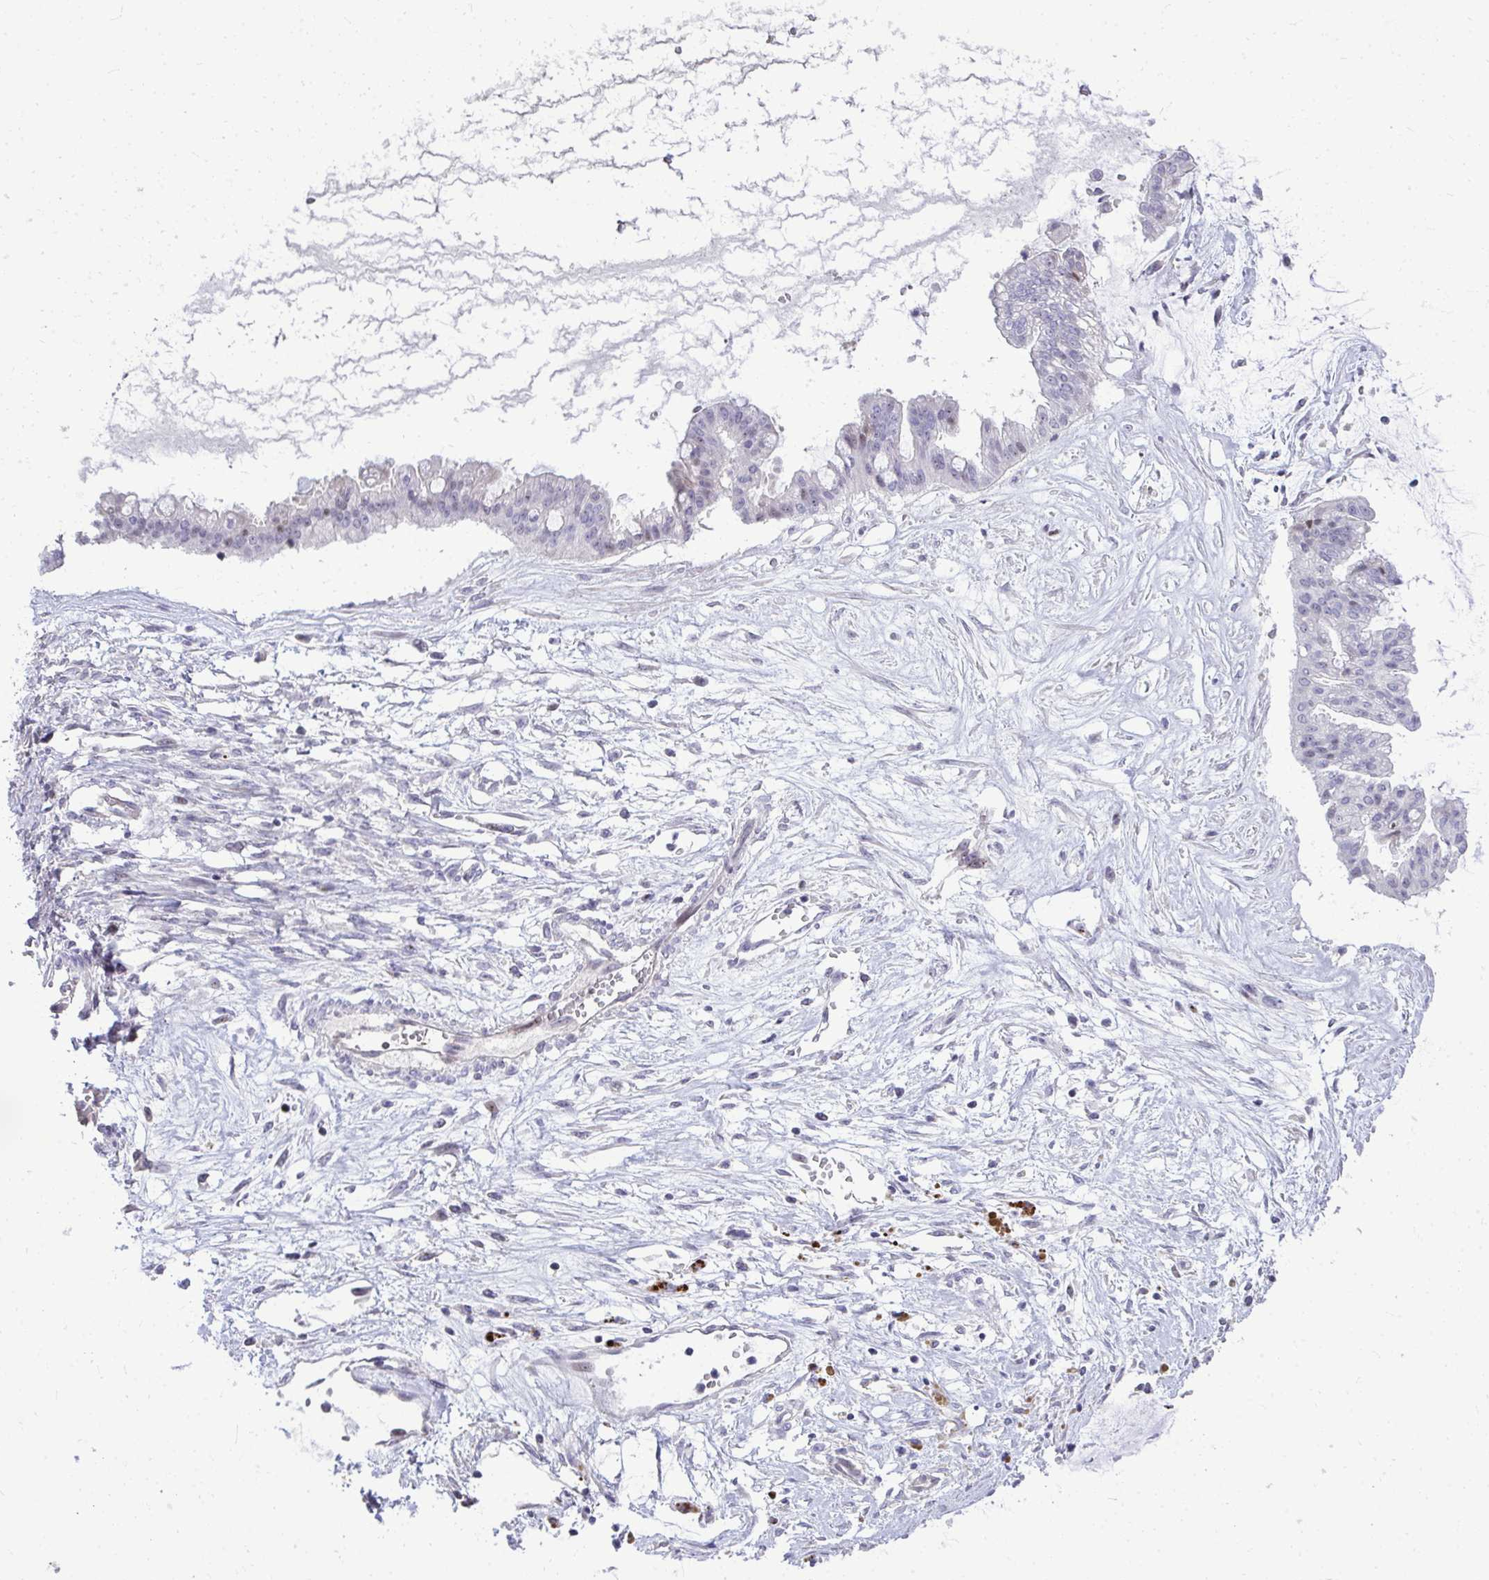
{"staining": {"intensity": "negative", "quantity": "none", "location": "none"}, "tissue": "ovarian cancer", "cell_type": "Tumor cells", "image_type": "cancer", "snomed": [{"axis": "morphology", "description": "Cystadenocarcinoma, mucinous, NOS"}, {"axis": "topography", "description": "Ovary"}], "caption": "The immunohistochemistry image has no significant positivity in tumor cells of ovarian cancer tissue. (DAB (3,3'-diaminobenzidine) IHC visualized using brightfield microscopy, high magnification).", "gene": "DLX4", "patient": {"sex": "female", "age": 73}}